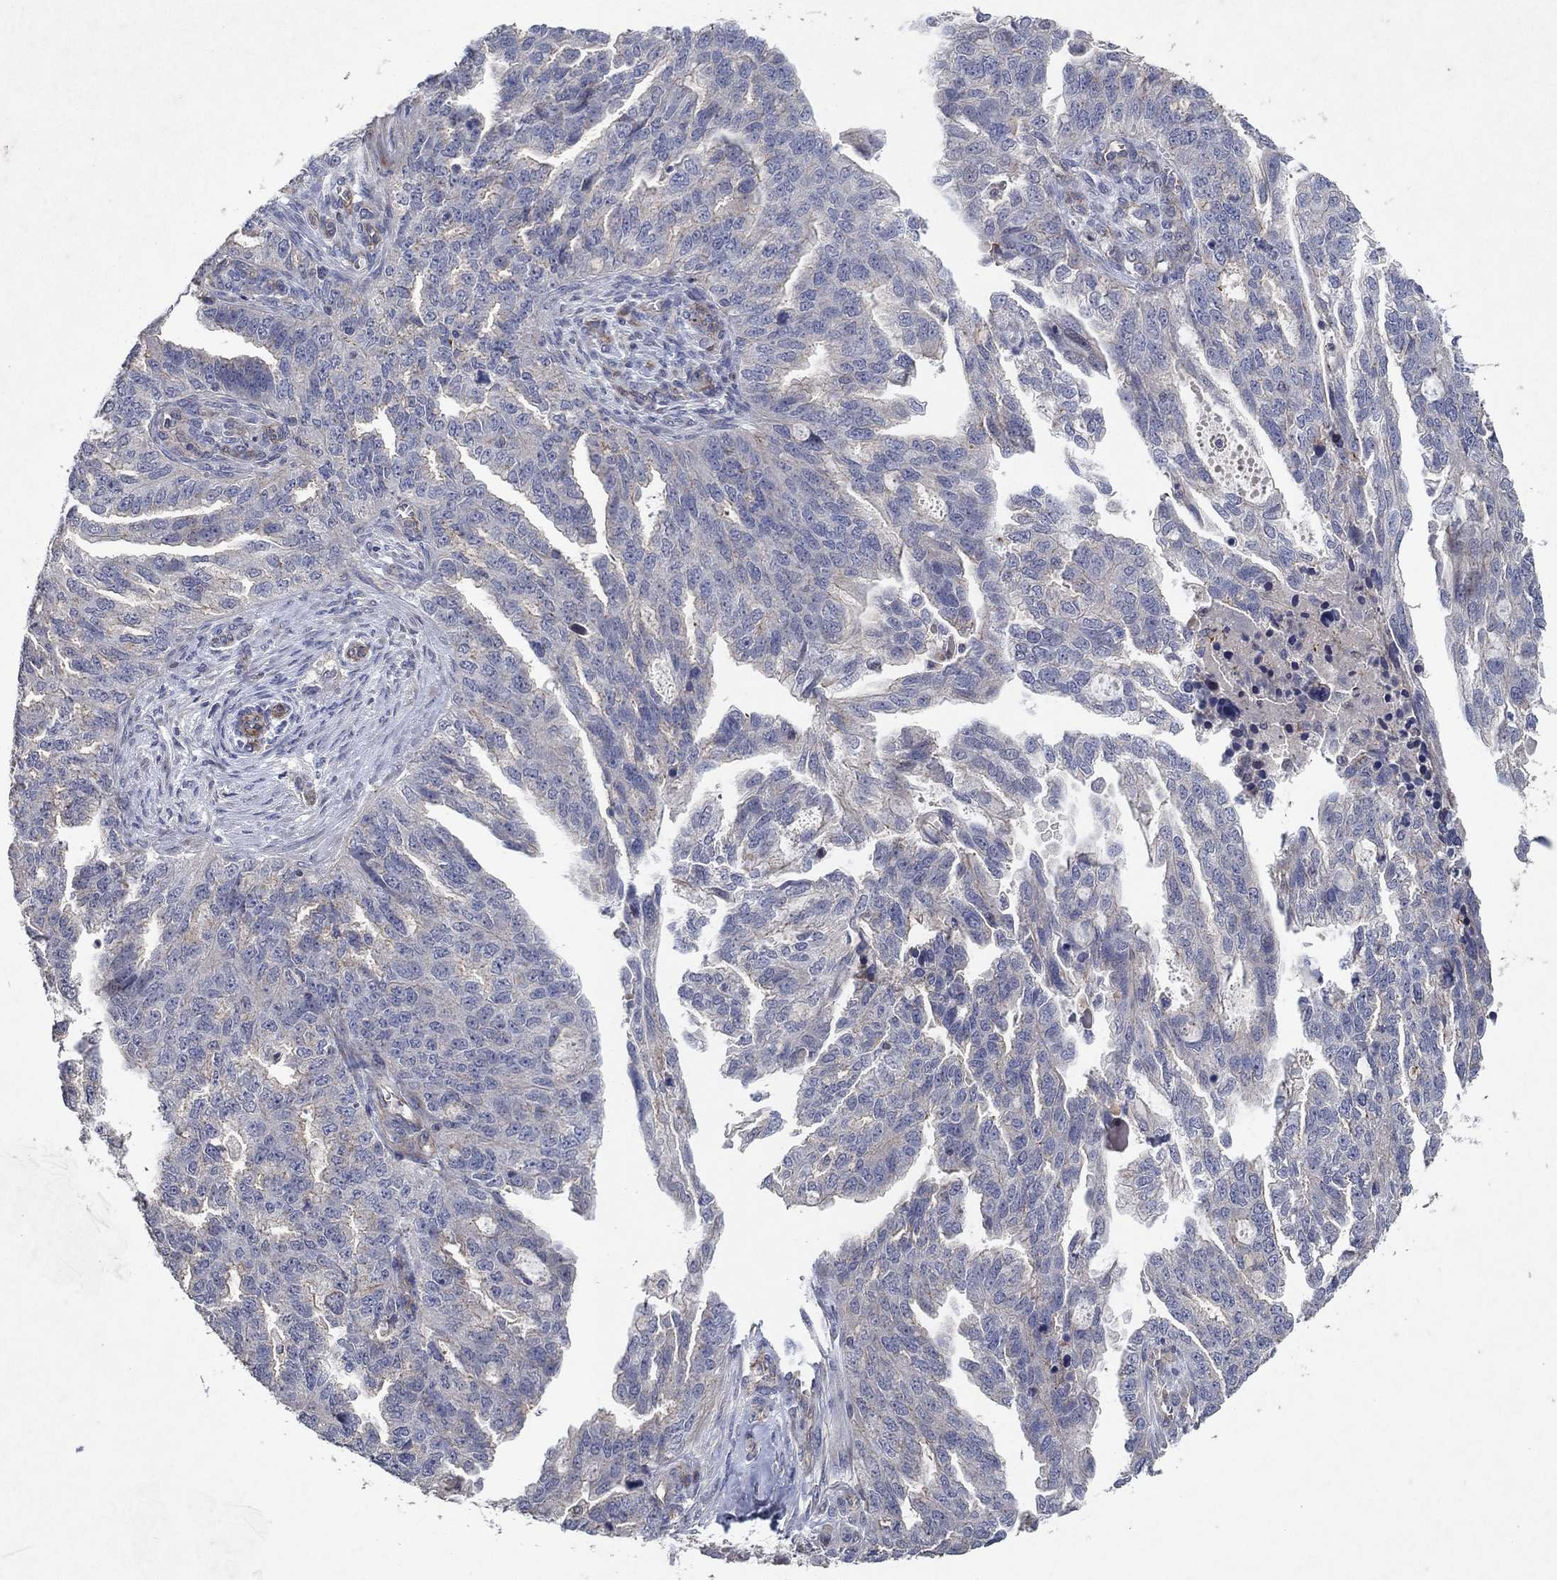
{"staining": {"intensity": "negative", "quantity": "none", "location": "none"}, "tissue": "ovarian cancer", "cell_type": "Tumor cells", "image_type": "cancer", "snomed": [{"axis": "morphology", "description": "Cystadenocarcinoma, serous, NOS"}, {"axis": "topography", "description": "Ovary"}], "caption": "A high-resolution image shows immunohistochemistry (IHC) staining of ovarian serous cystadenocarcinoma, which displays no significant positivity in tumor cells.", "gene": "FRG1", "patient": {"sex": "female", "age": 51}}